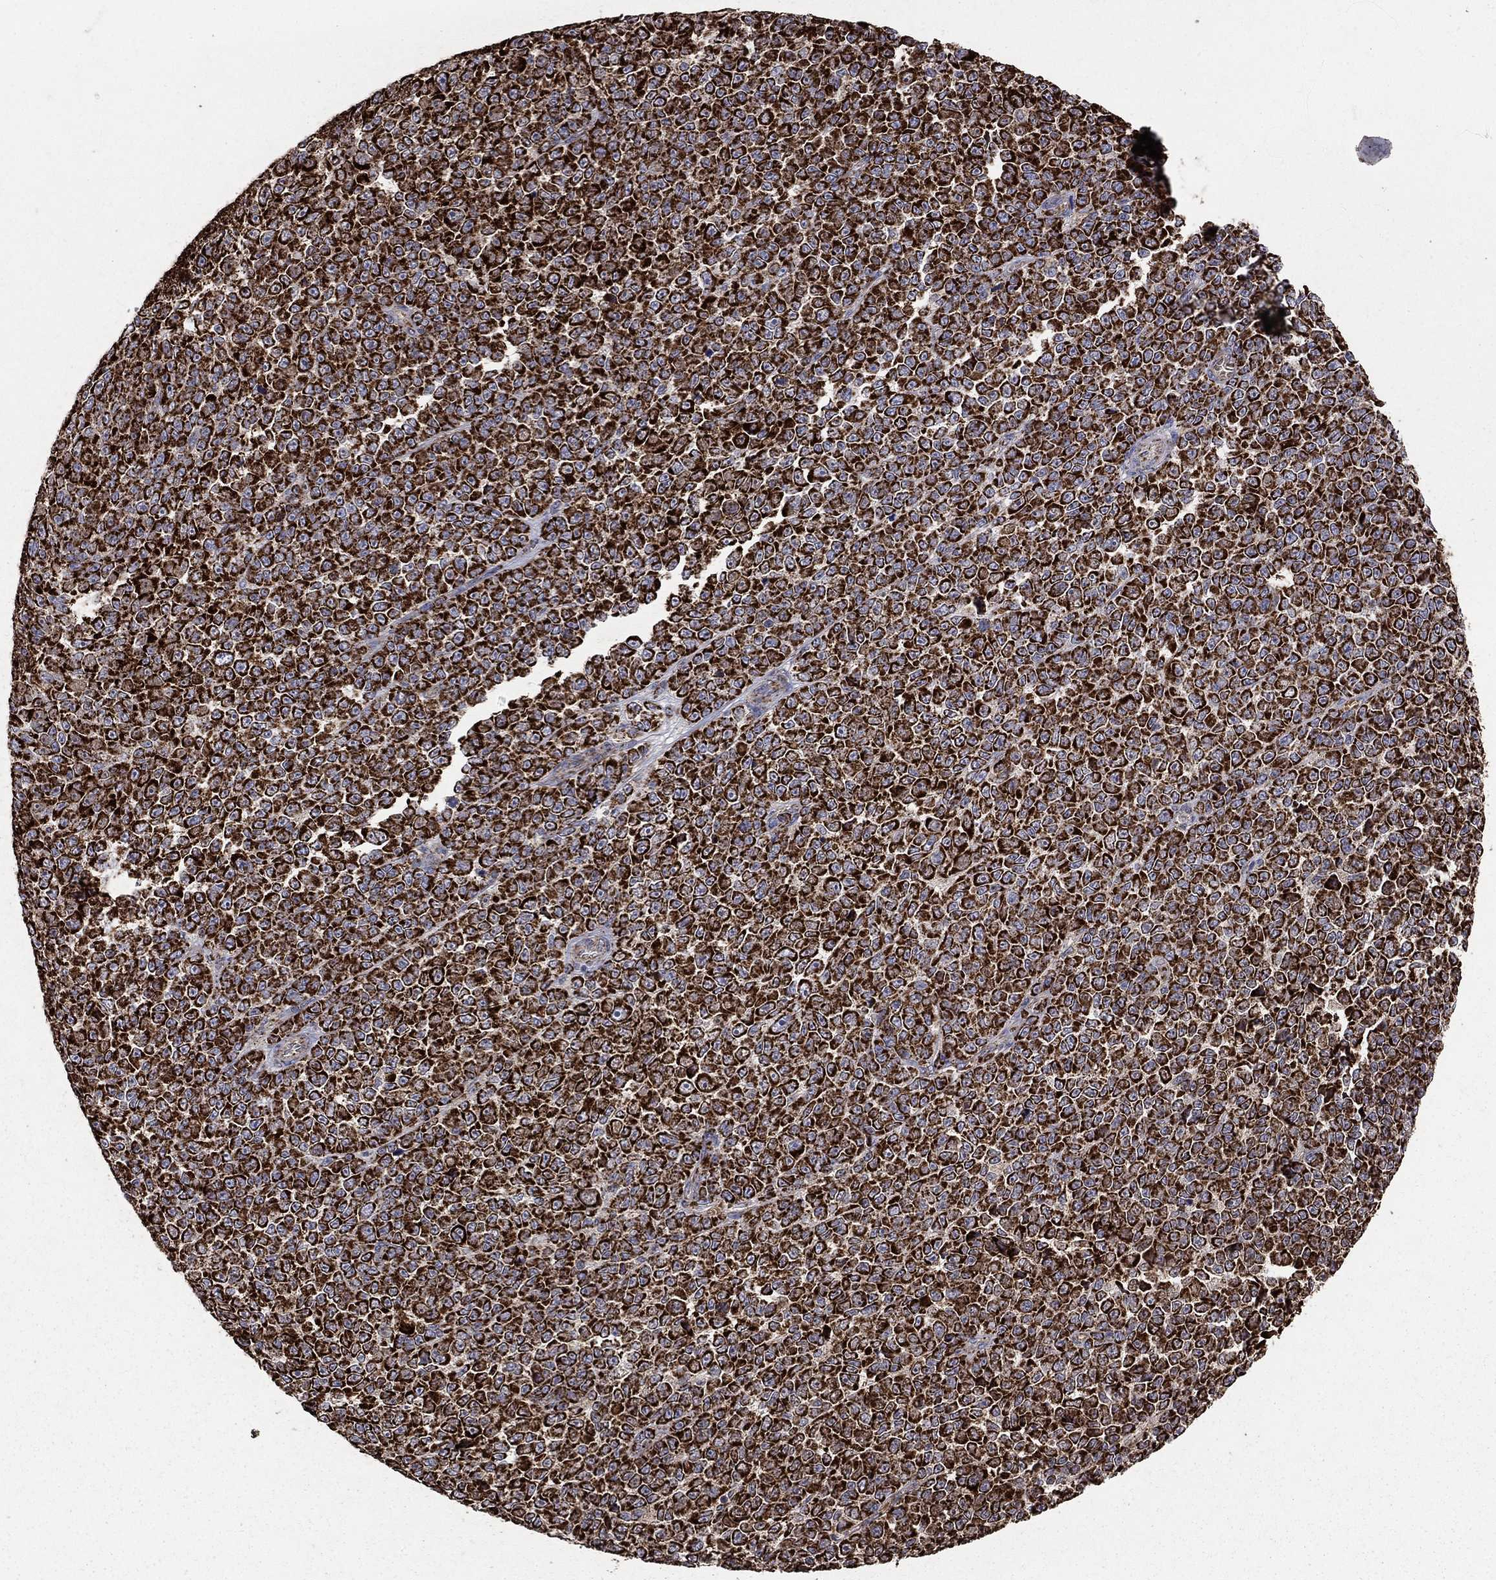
{"staining": {"intensity": "strong", "quantity": ">75%", "location": "cytoplasmic/membranous"}, "tissue": "melanoma", "cell_type": "Tumor cells", "image_type": "cancer", "snomed": [{"axis": "morphology", "description": "Malignant melanoma, NOS"}, {"axis": "topography", "description": "Skin"}], "caption": "High-magnification brightfield microscopy of malignant melanoma stained with DAB (brown) and counterstained with hematoxylin (blue). tumor cells exhibit strong cytoplasmic/membranous expression is seen in approximately>75% of cells.", "gene": "GCSH", "patient": {"sex": "female", "age": 95}}